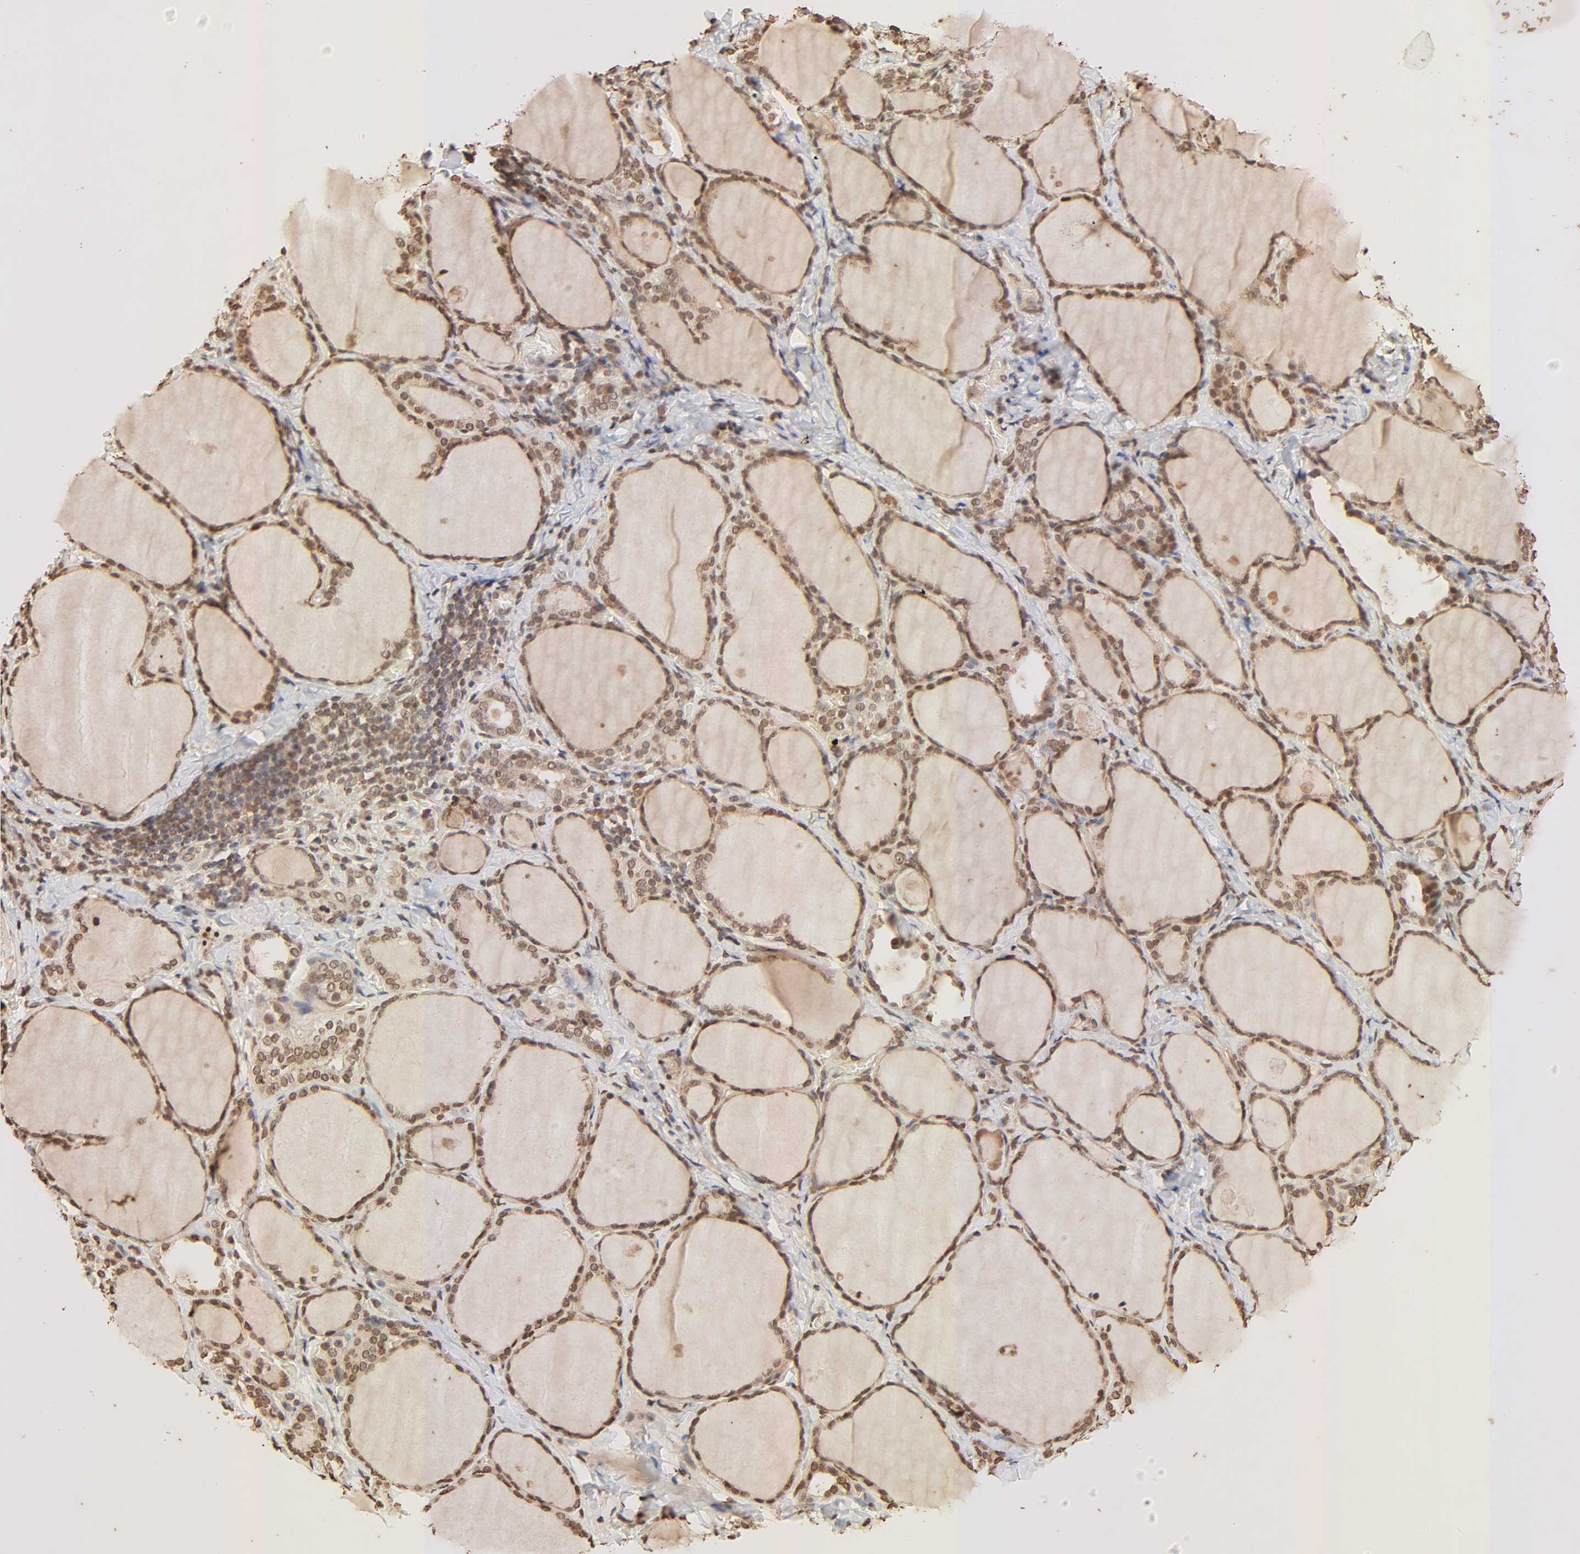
{"staining": {"intensity": "strong", "quantity": ">75%", "location": "cytoplasmic/membranous,nuclear"}, "tissue": "thyroid gland", "cell_type": "Glandular cells", "image_type": "normal", "snomed": [{"axis": "morphology", "description": "Normal tissue, NOS"}, {"axis": "morphology", "description": "Papillary adenocarcinoma, NOS"}, {"axis": "topography", "description": "Thyroid gland"}], "caption": "Immunohistochemistry photomicrograph of normal thyroid gland stained for a protein (brown), which exhibits high levels of strong cytoplasmic/membranous,nuclear staining in about >75% of glandular cells.", "gene": "TBL1X", "patient": {"sex": "female", "age": 30}}